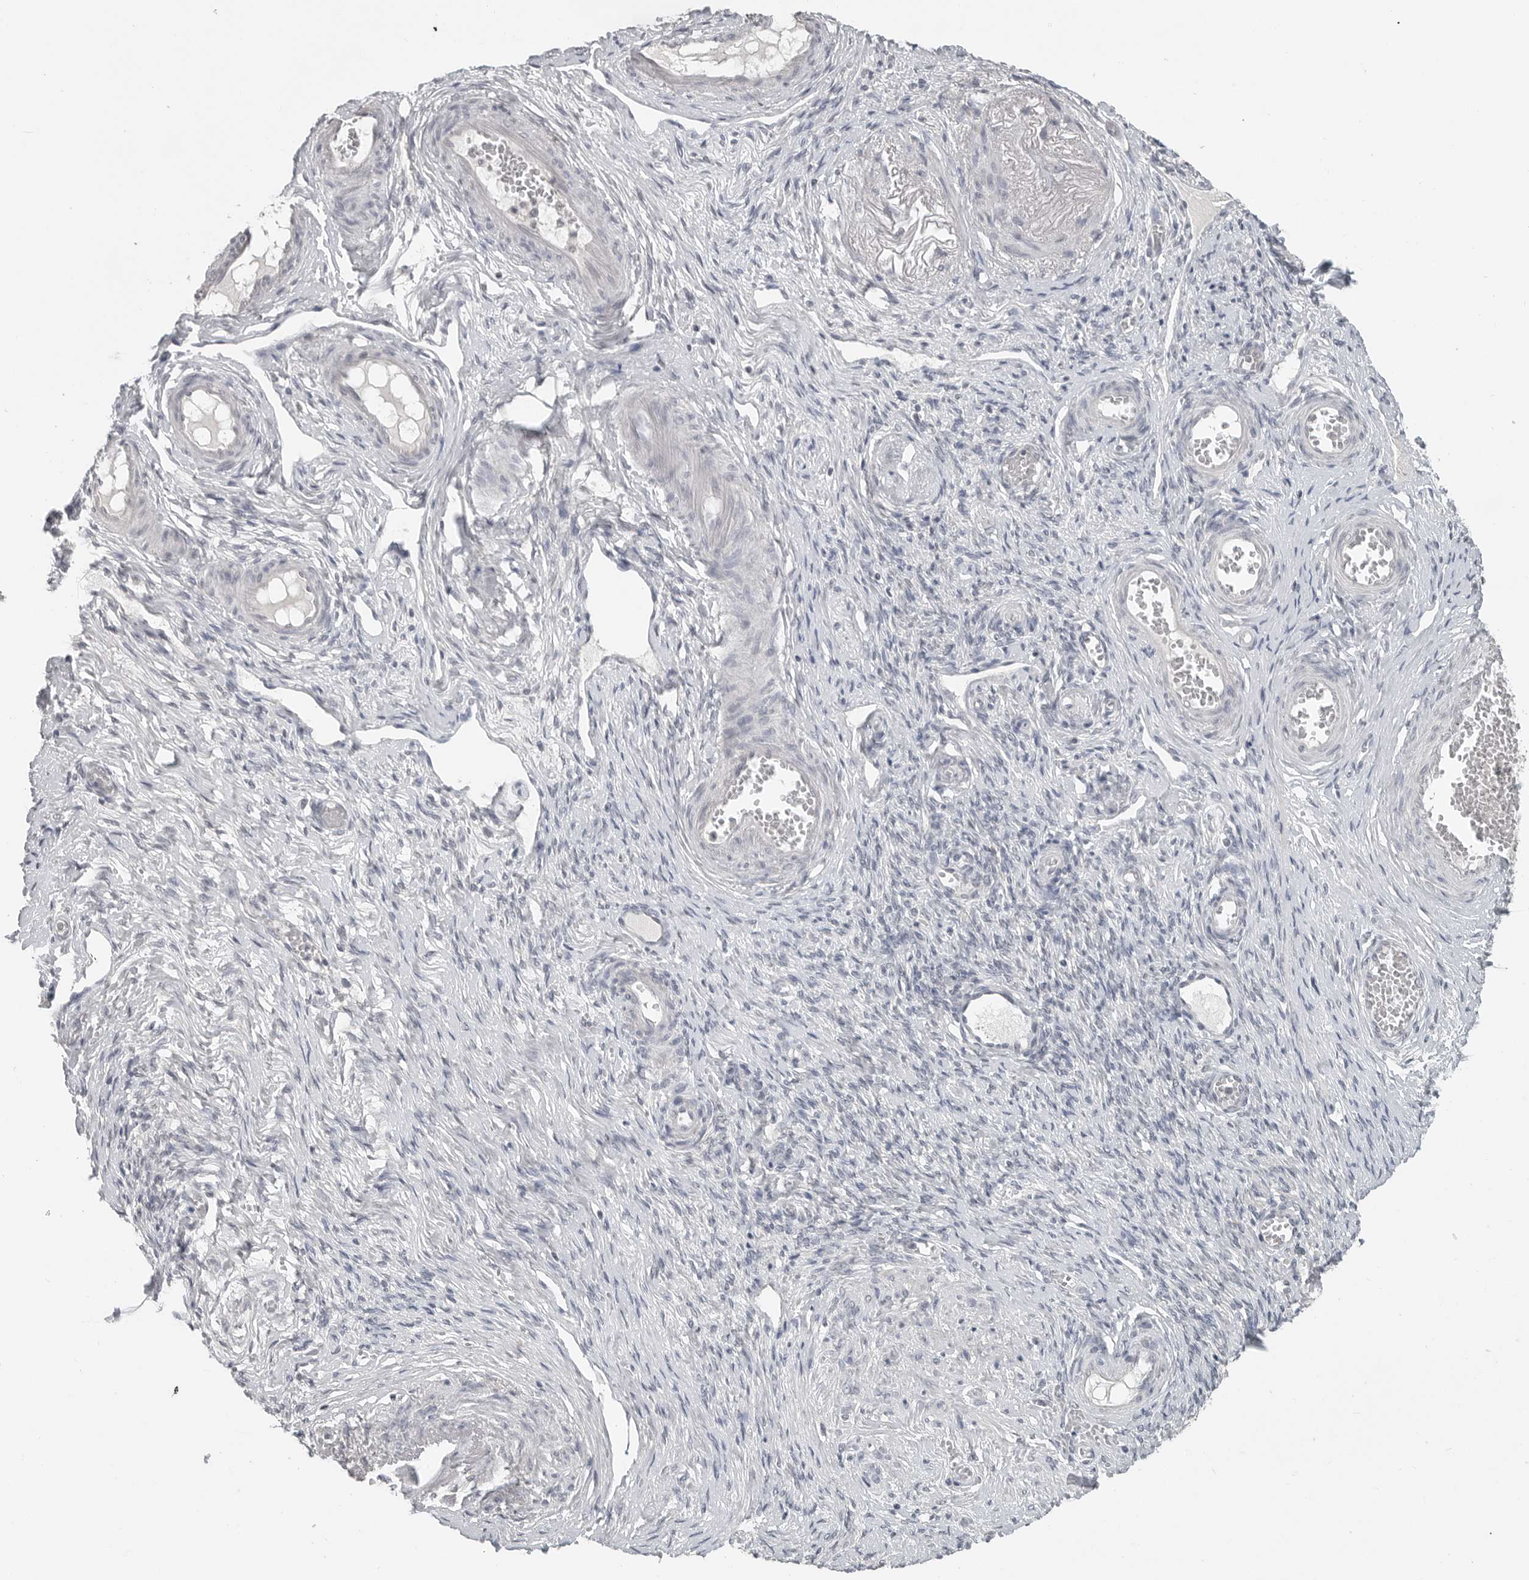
{"staining": {"intensity": "negative", "quantity": "none", "location": "none"}, "tissue": "adipose tissue", "cell_type": "Adipocytes", "image_type": "normal", "snomed": [{"axis": "morphology", "description": "Normal tissue, NOS"}, {"axis": "topography", "description": "Vascular tissue"}, {"axis": "topography", "description": "Fallopian tube"}, {"axis": "topography", "description": "Ovary"}], "caption": "Immunohistochemistry photomicrograph of benign human adipose tissue stained for a protein (brown), which demonstrates no expression in adipocytes.", "gene": "FOXP3", "patient": {"sex": "female", "age": 67}}